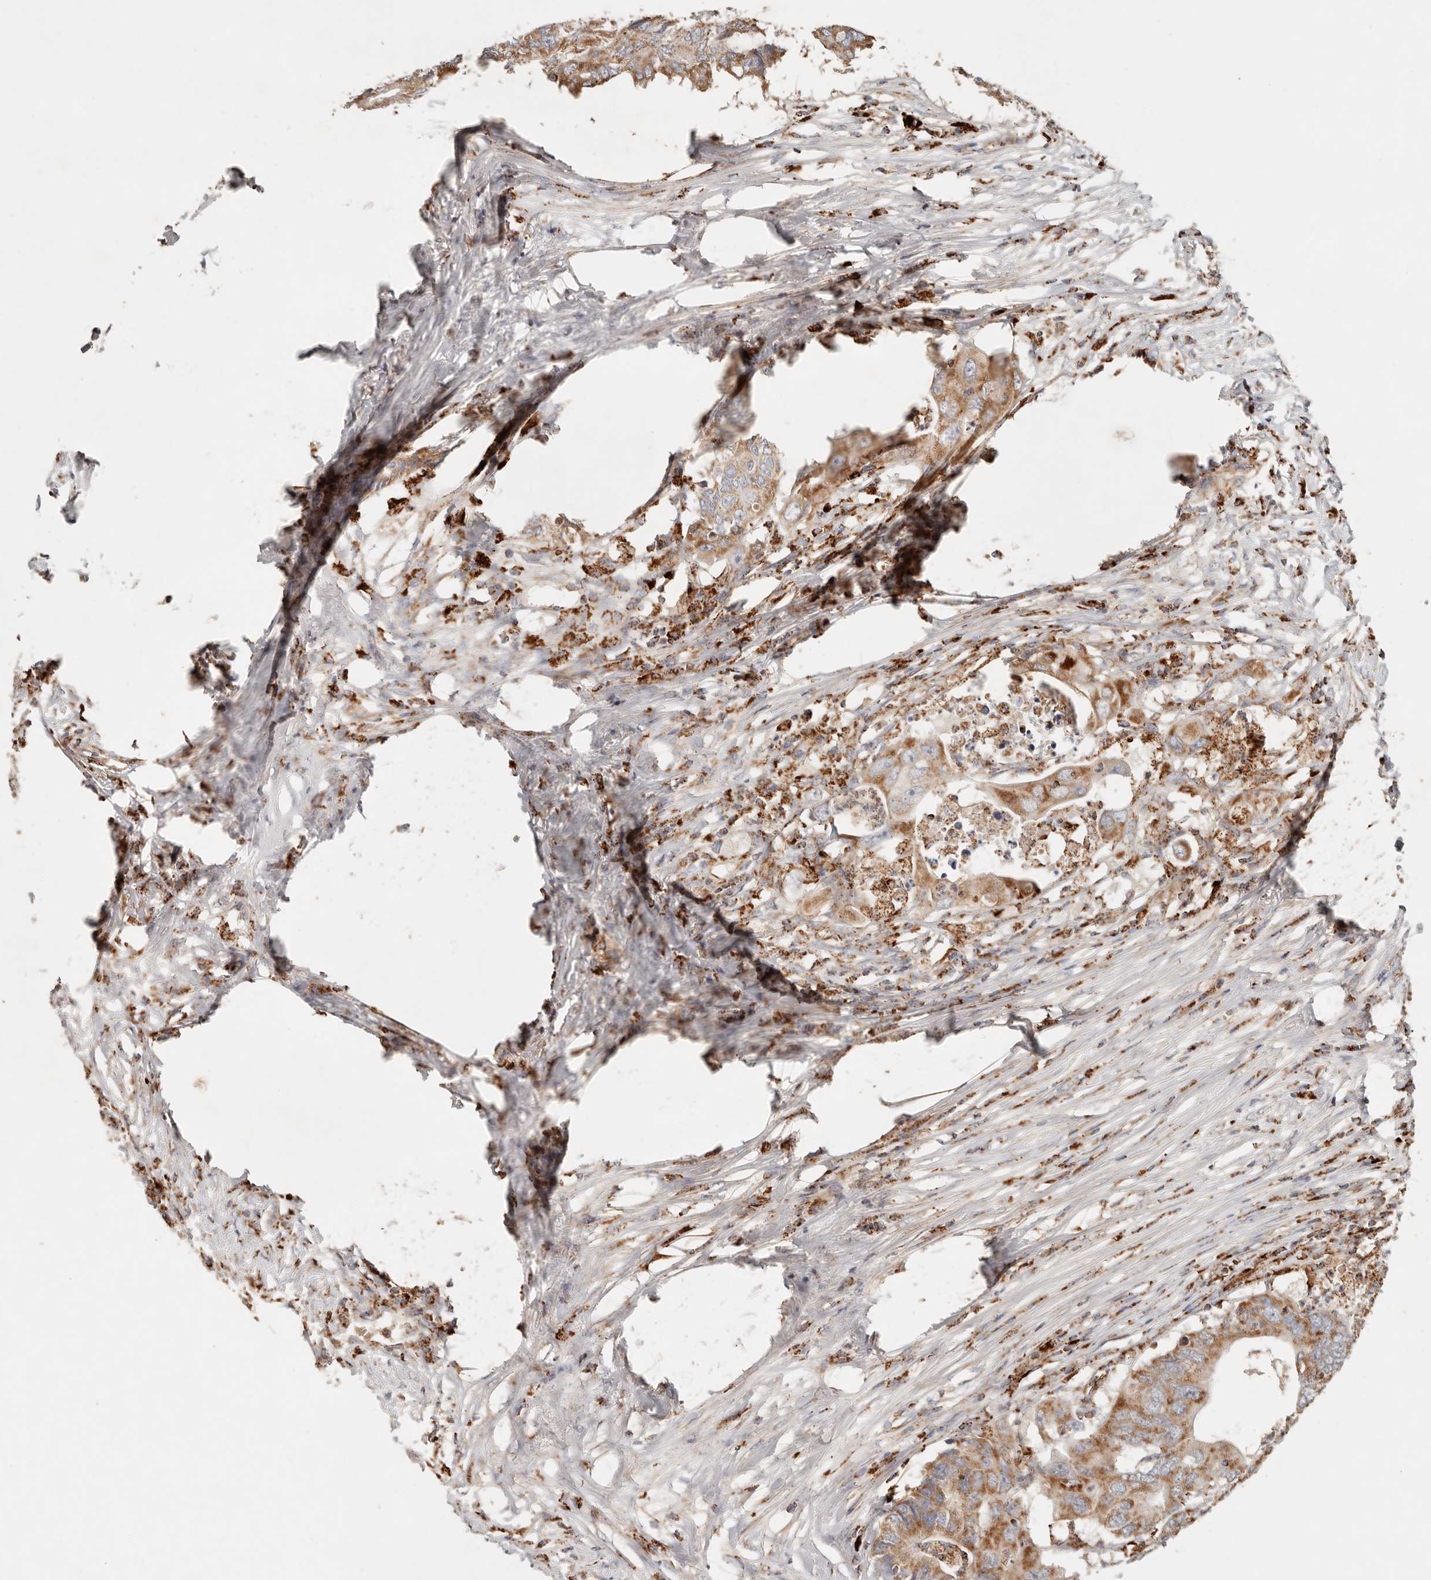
{"staining": {"intensity": "moderate", "quantity": ">75%", "location": "cytoplasmic/membranous"}, "tissue": "colorectal cancer", "cell_type": "Tumor cells", "image_type": "cancer", "snomed": [{"axis": "morphology", "description": "Adenocarcinoma, NOS"}, {"axis": "topography", "description": "Colon"}], "caption": "Immunohistochemistry of colorectal cancer (adenocarcinoma) exhibits medium levels of moderate cytoplasmic/membranous staining in approximately >75% of tumor cells.", "gene": "ARHGEF10L", "patient": {"sex": "male", "age": 71}}